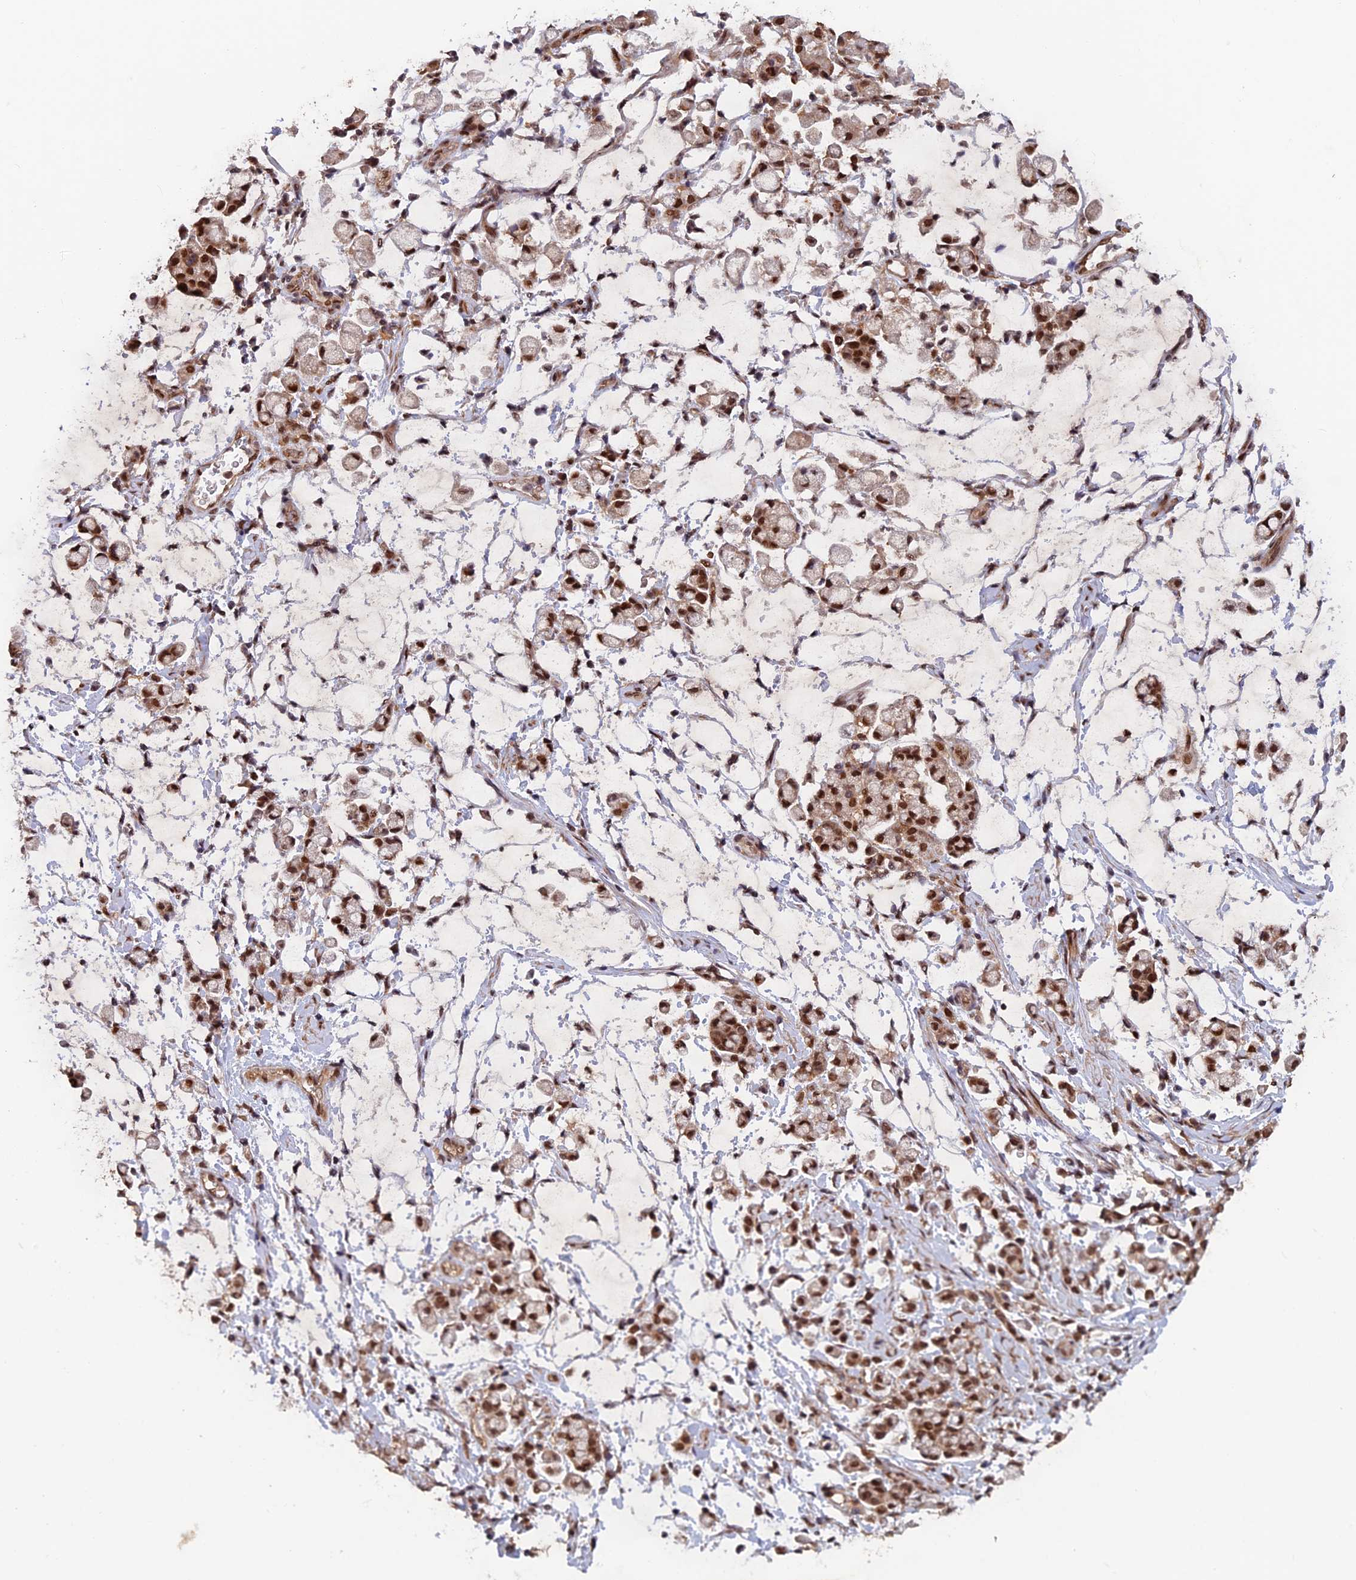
{"staining": {"intensity": "moderate", "quantity": ">75%", "location": "cytoplasmic/membranous,nuclear"}, "tissue": "stomach cancer", "cell_type": "Tumor cells", "image_type": "cancer", "snomed": [{"axis": "morphology", "description": "Adenocarcinoma, NOS"}, {"axis": "topography", "description": "Stomach"}], "caption": "Stomach adenocarcinoma stained for a protein (brown) reveals moderate cytoplasmic/membranous and nuclear positive staining in approximately >75% of tumor cells.", "gene": "FAM53C", "patient": {"sex": "female", "age": 60}}